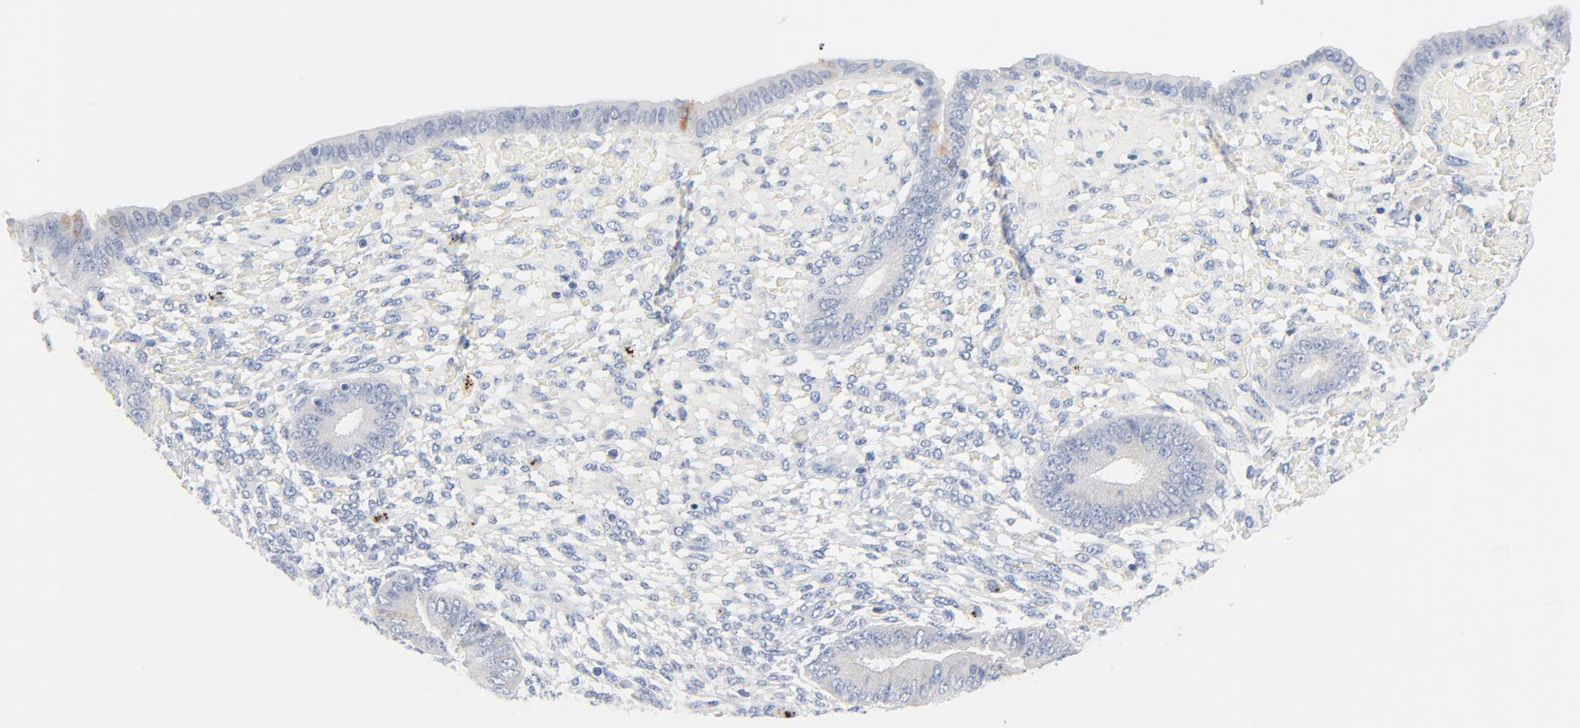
{"staining": {"intensity": "negative", "quantity": "none", "location": "none"}, "tissue": "endometrium", "cell_type": "Cells in endometrial stroma", "image_type": "normal", "snomed": [{"axis": "morphology", "description": "Normal tissue, NOS"}, {"axis": "topography", "description": "Endometrium"}], "caption": "Protein analysis of normal endometrium demonstrates no significant expression in cells in endometrial stroma. (DAB (3,3'-diaminobenzidine) IHC, high magnification).", "gene": "IFT43", "patient": {"sex": "female", "age": 42}}